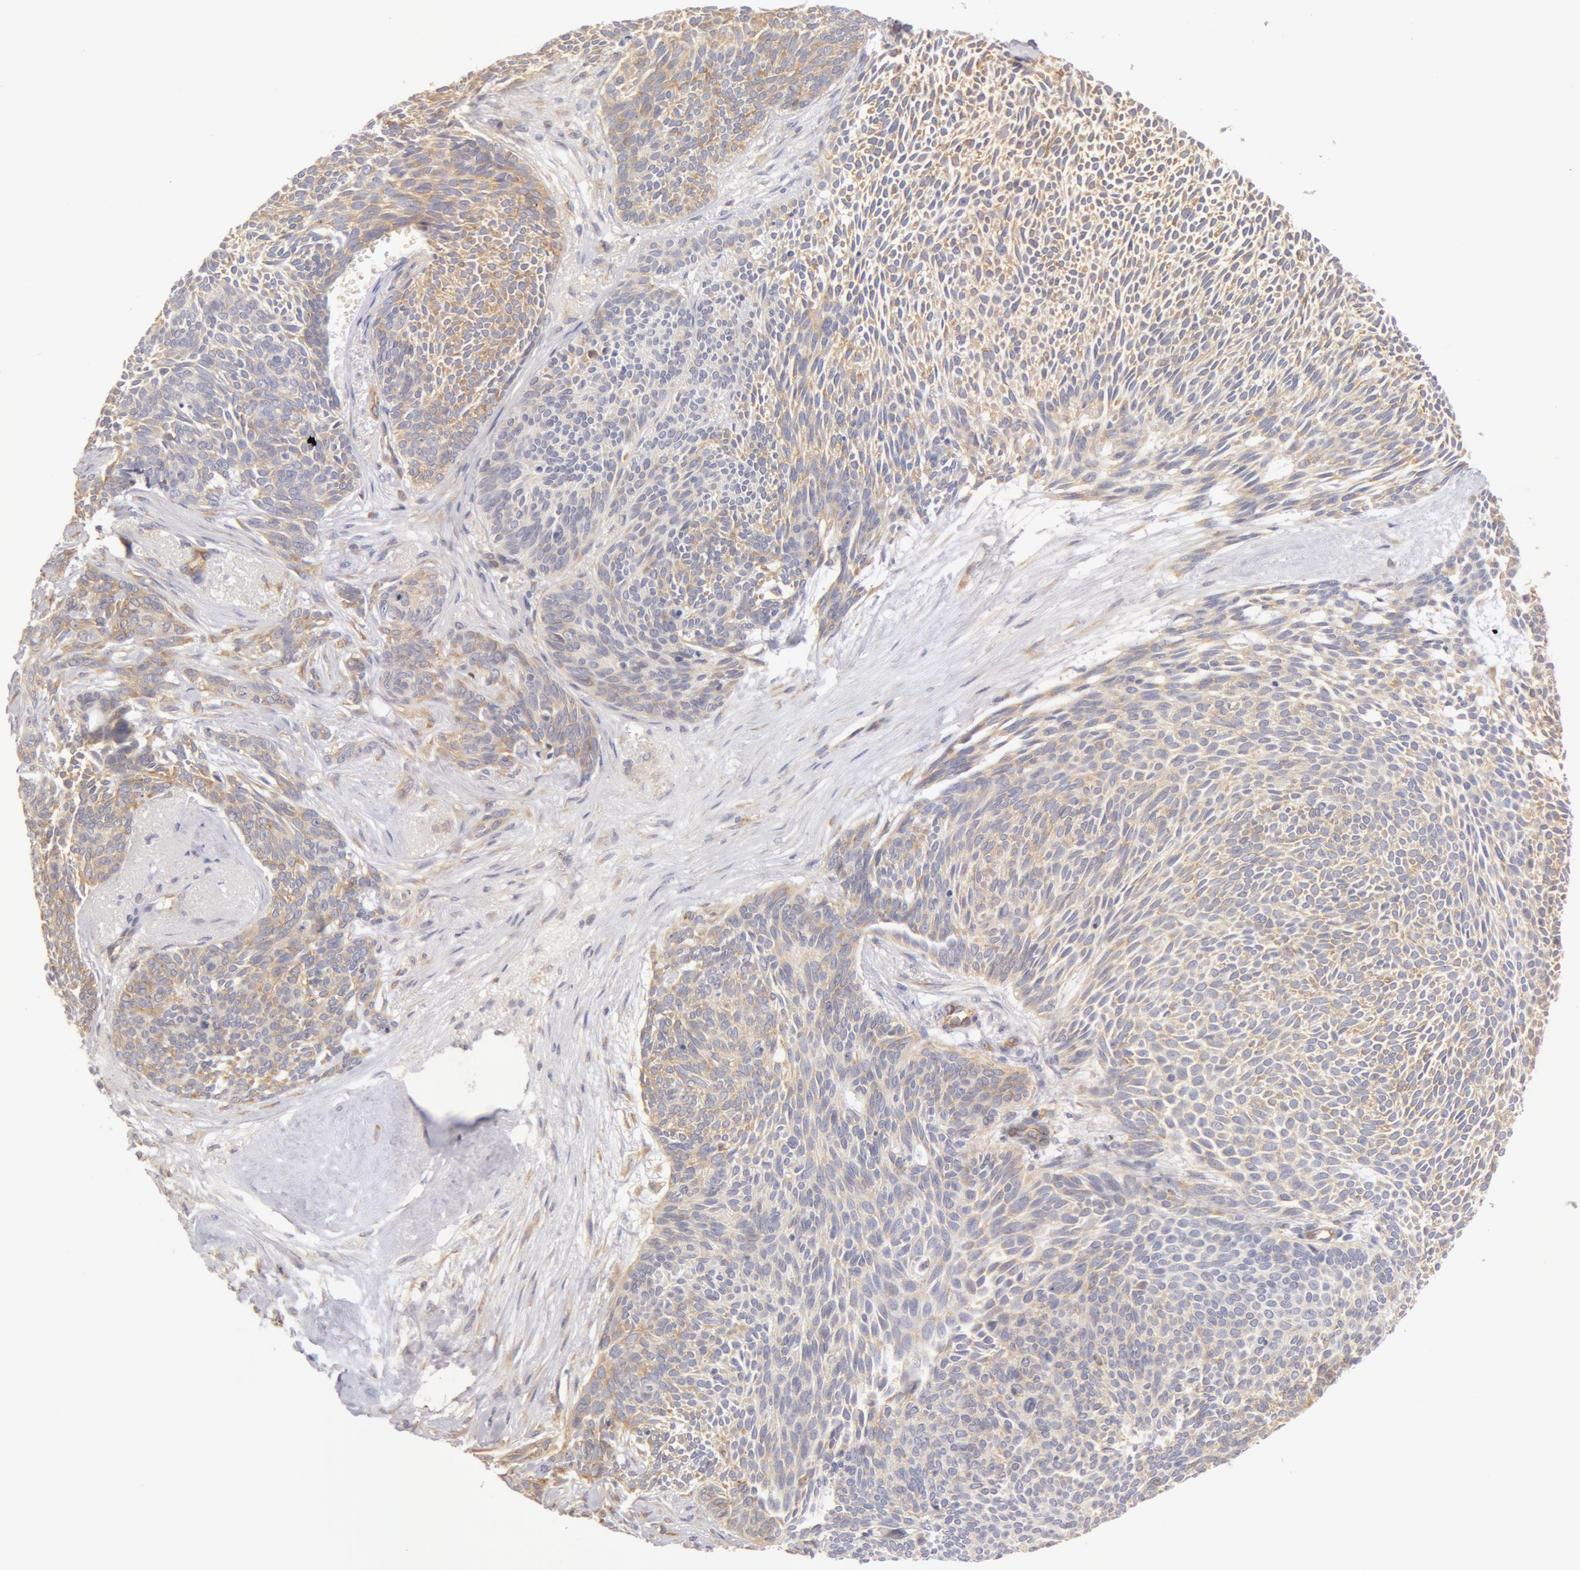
{"staining": {"intensity": "negative", "quantity": "none", "location": "none"}, "tissue": "skin cancer", "cell_type": "Tumor cells", "image_type": "cancer", "snomed": [{"axis": "morphology", "description": "Basal cell carcinoma"}, {"axis": "topography", "description": "Skin"}], "caption": "A high-resolution photomicrograph shows immunohistochemistry staining of skin cancer, which shows no significant positivity in tumor cells.", "gene": "DDX3Y", "patient": {"sex": "male", "age": 84}}